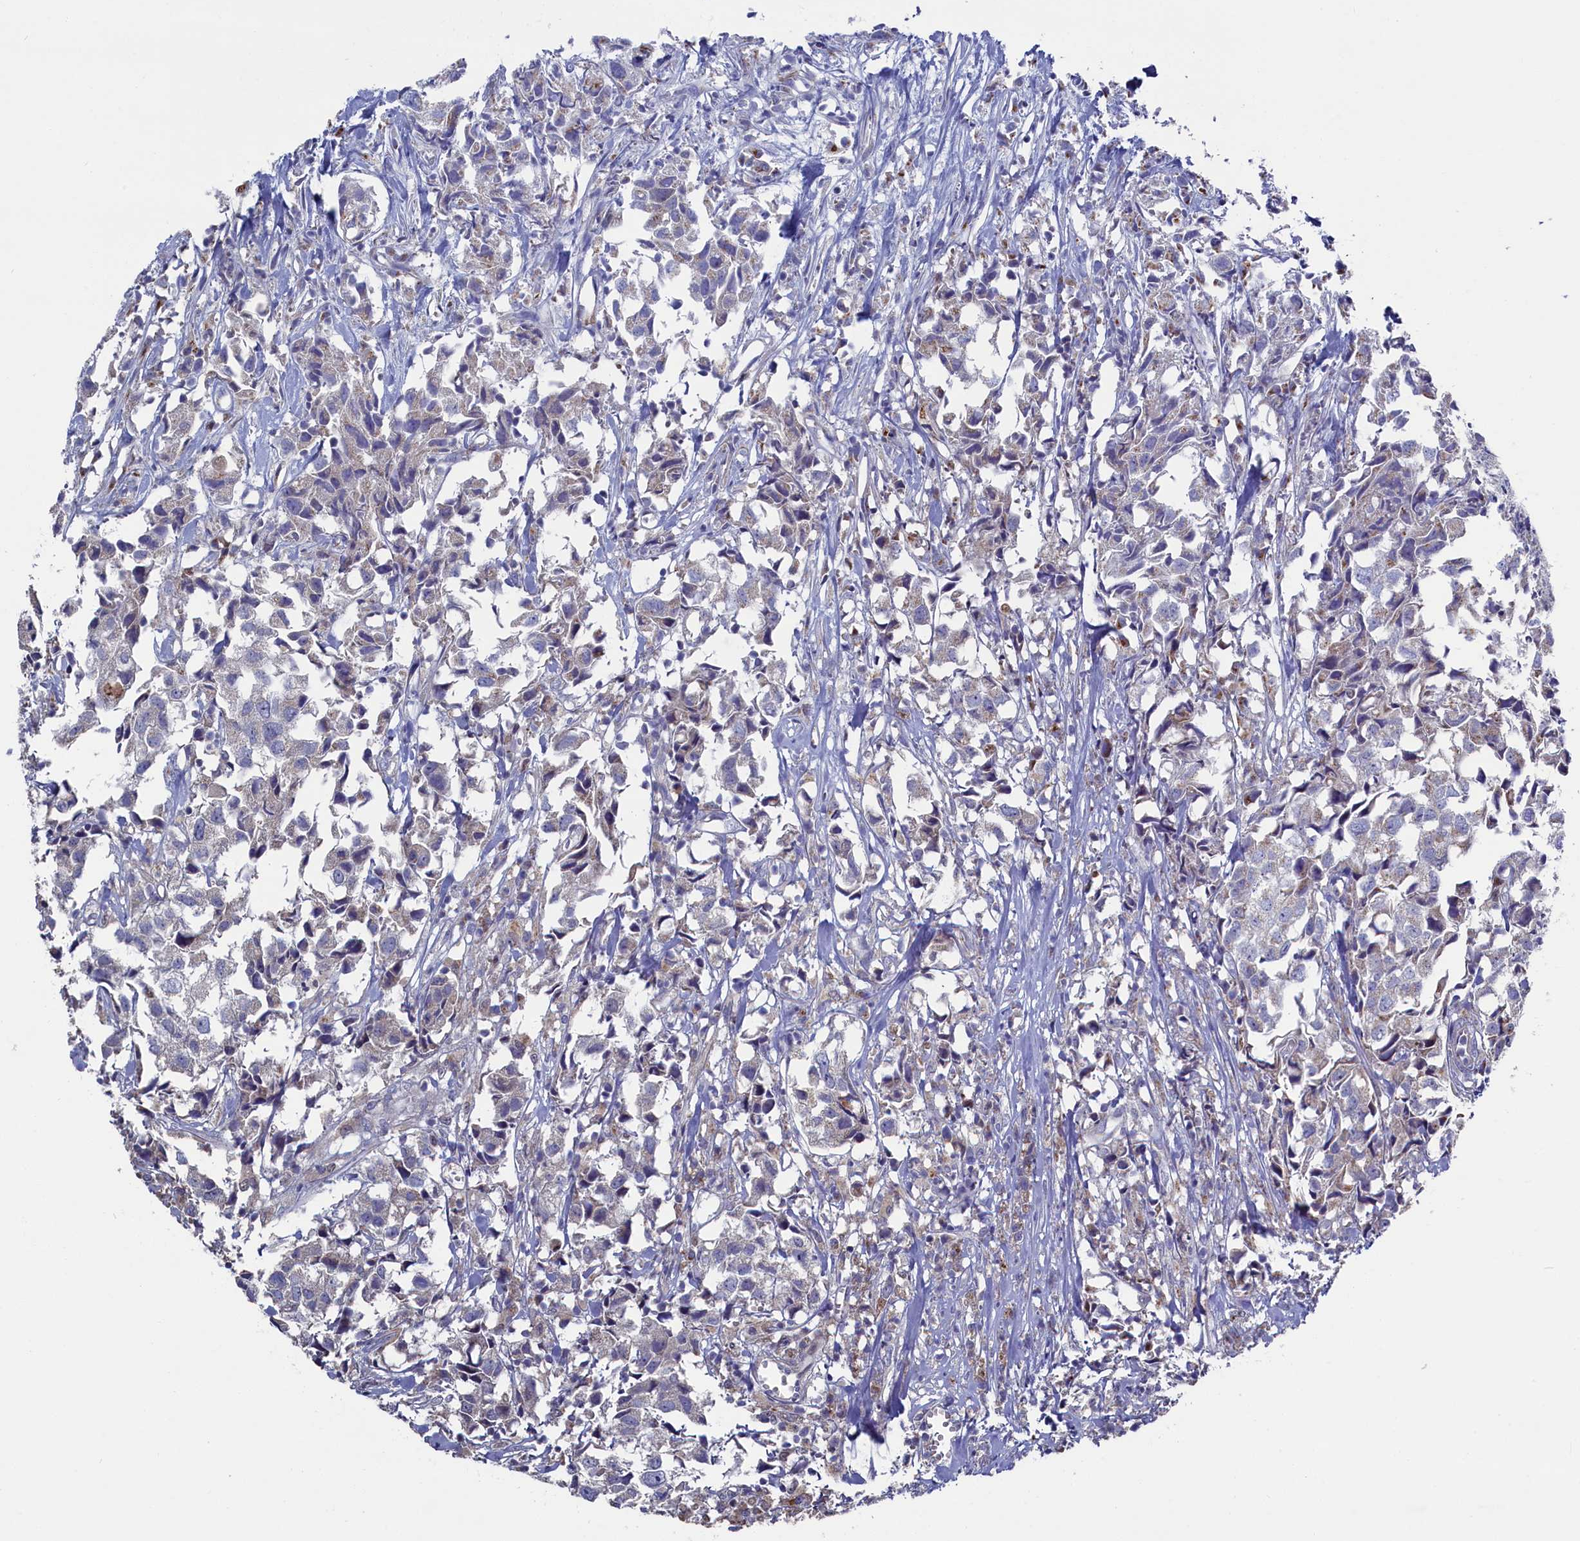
{"staining": {"intensity": "negative", "quantity": "none", "location": "none"}, "tissue": "urothelial cancer", "cell_type": "Tumor cells", "image_type": "cancer", "snomed": [{"axis": "morphology", "description": "Urothelial carcinoma, High grade"}, {"axis": "topography", "description": "Urinary bladder"}], "caption": "An image of human urothelial cancer is negative for staining in tumor cells.", "gene": "GPR108", "patient": {"sex": "female", "age": 75}}